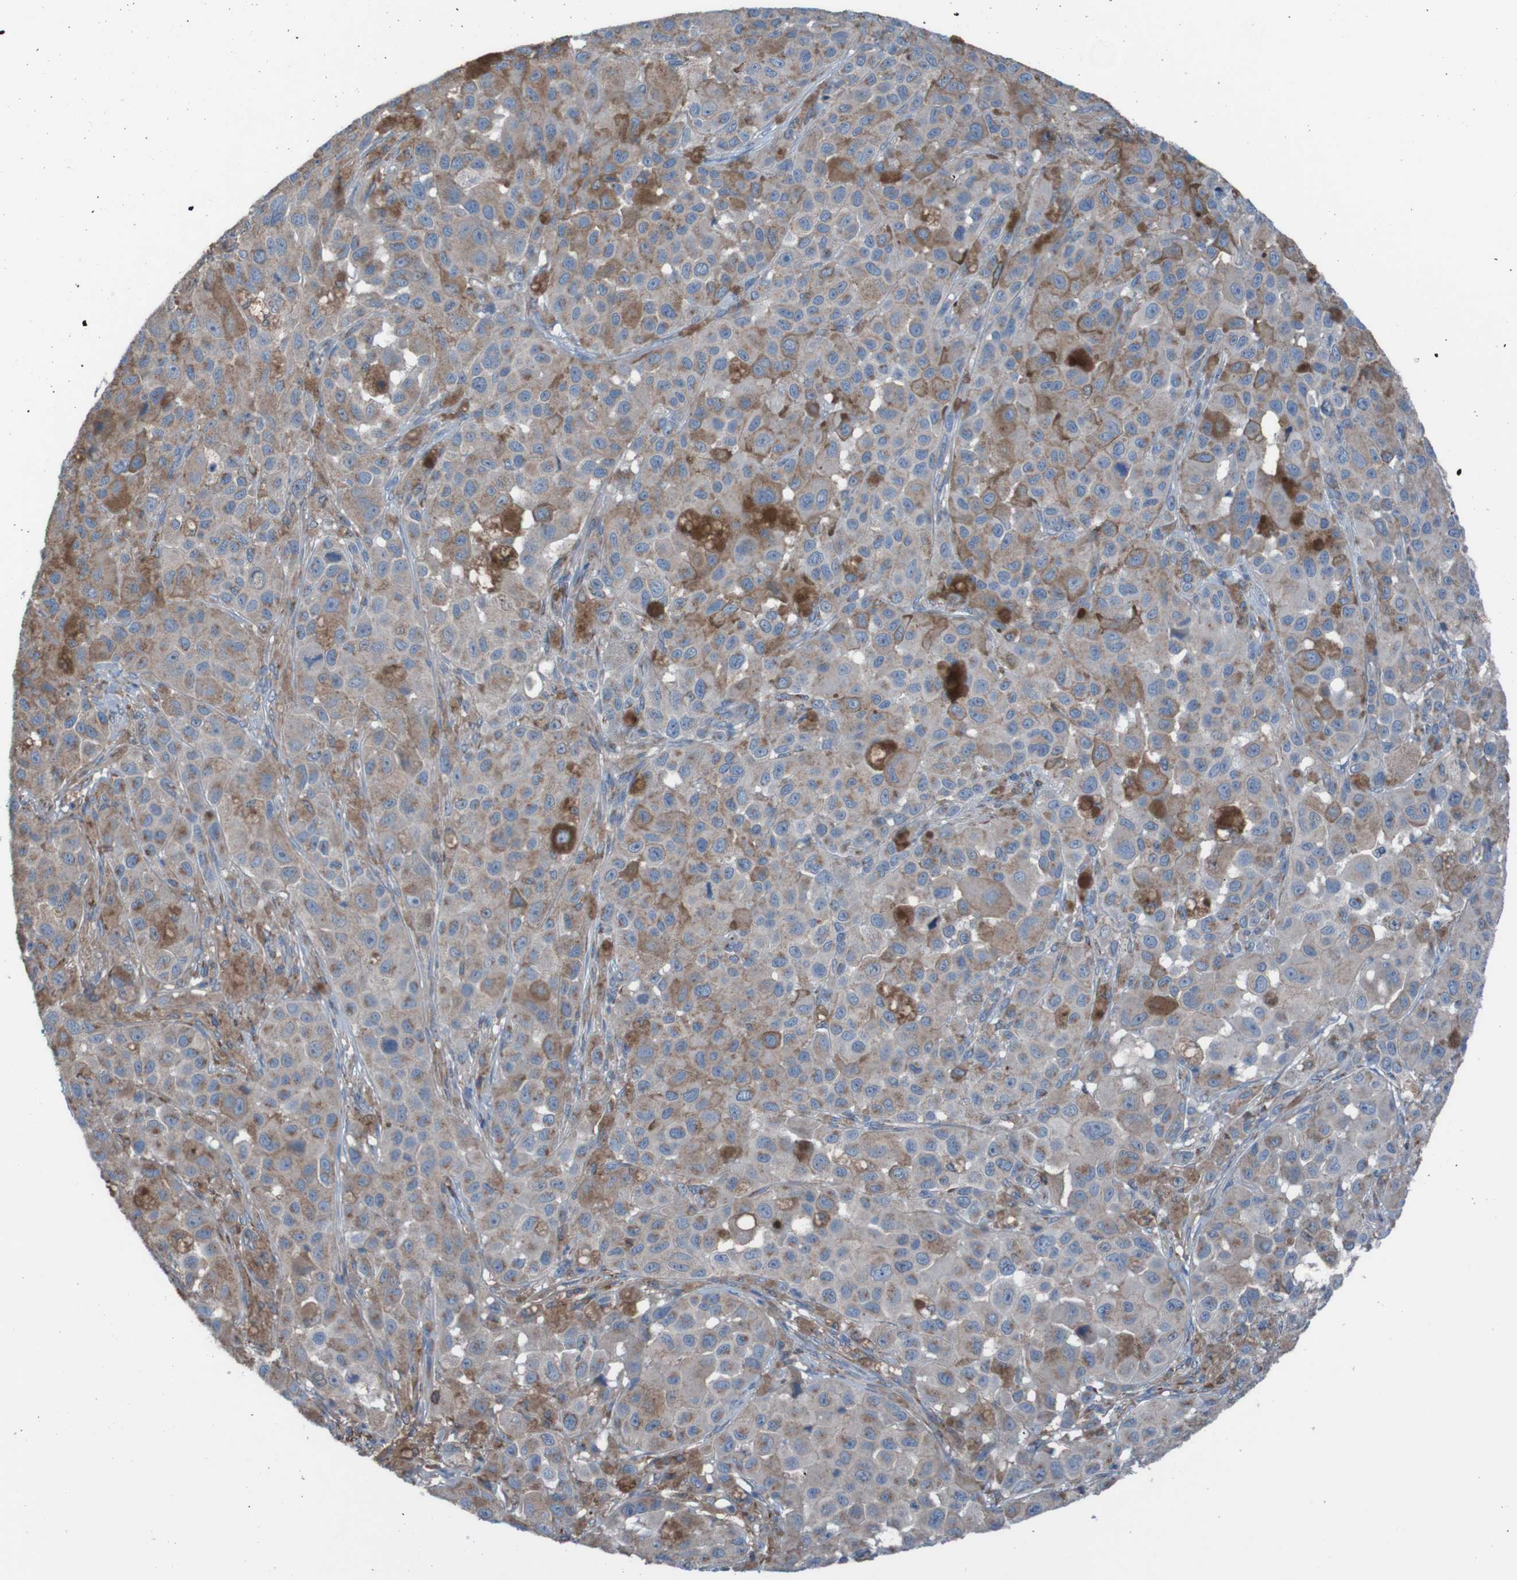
{"staining": {"intensity": "negative", "quantity": "none", "location": "none"}, "tissue": "melanoma", "cell_type": "Tumor cells", "image_type": "cancer", "snomed": [{"axis": "morphology", "description": "Malignant melanoma, NOS"}, {"axis": "topography", "description": "Skin"}], "caption": "The micrograph shows no significant staining in tumor cells of malignant melanoma.", "gene": "MINAR1", "patient": {"sex": "male", "age": 96}}